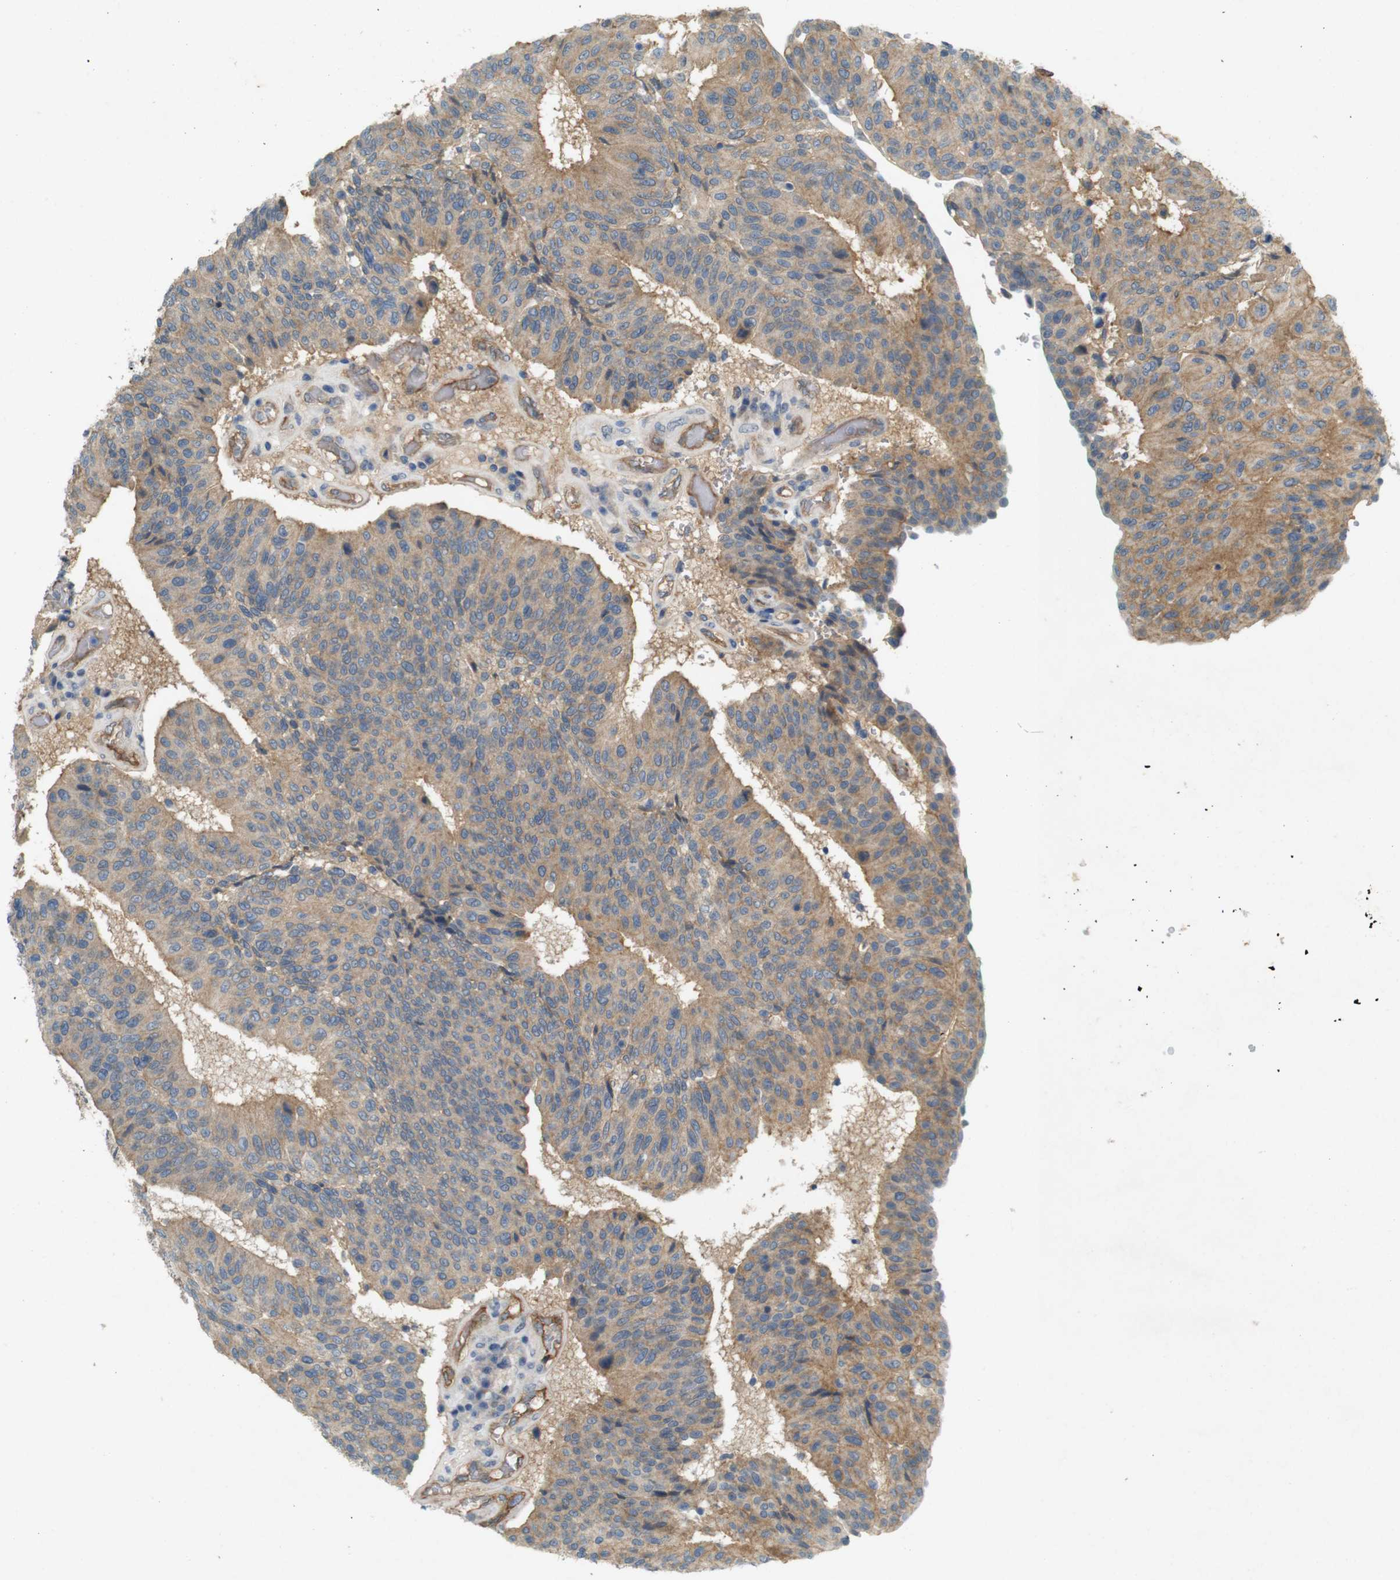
{"staining": {"intensity": "moderate", "quantity": ">75%", "location": "cytoplasmic/membranous"}, "tissue": "urothelial cancer", "cell_type": "Tumor cells", "image_type": "cancer", "snomed": [{"axis": "morphology", "description": "Urothelial carcinoma, High grade"}, {"axis": "topography", "description": "Urinary bladder"}], "caption": "Immunohistochemistry (IHC) of human urothelial carcinoma (high-grade) demonstrates medium levels of moderate cytoplasmic/membranous staining in about >75% of tumor cells.", "gene": "PVR", "patient": {"sex": "male", "age": 66}}